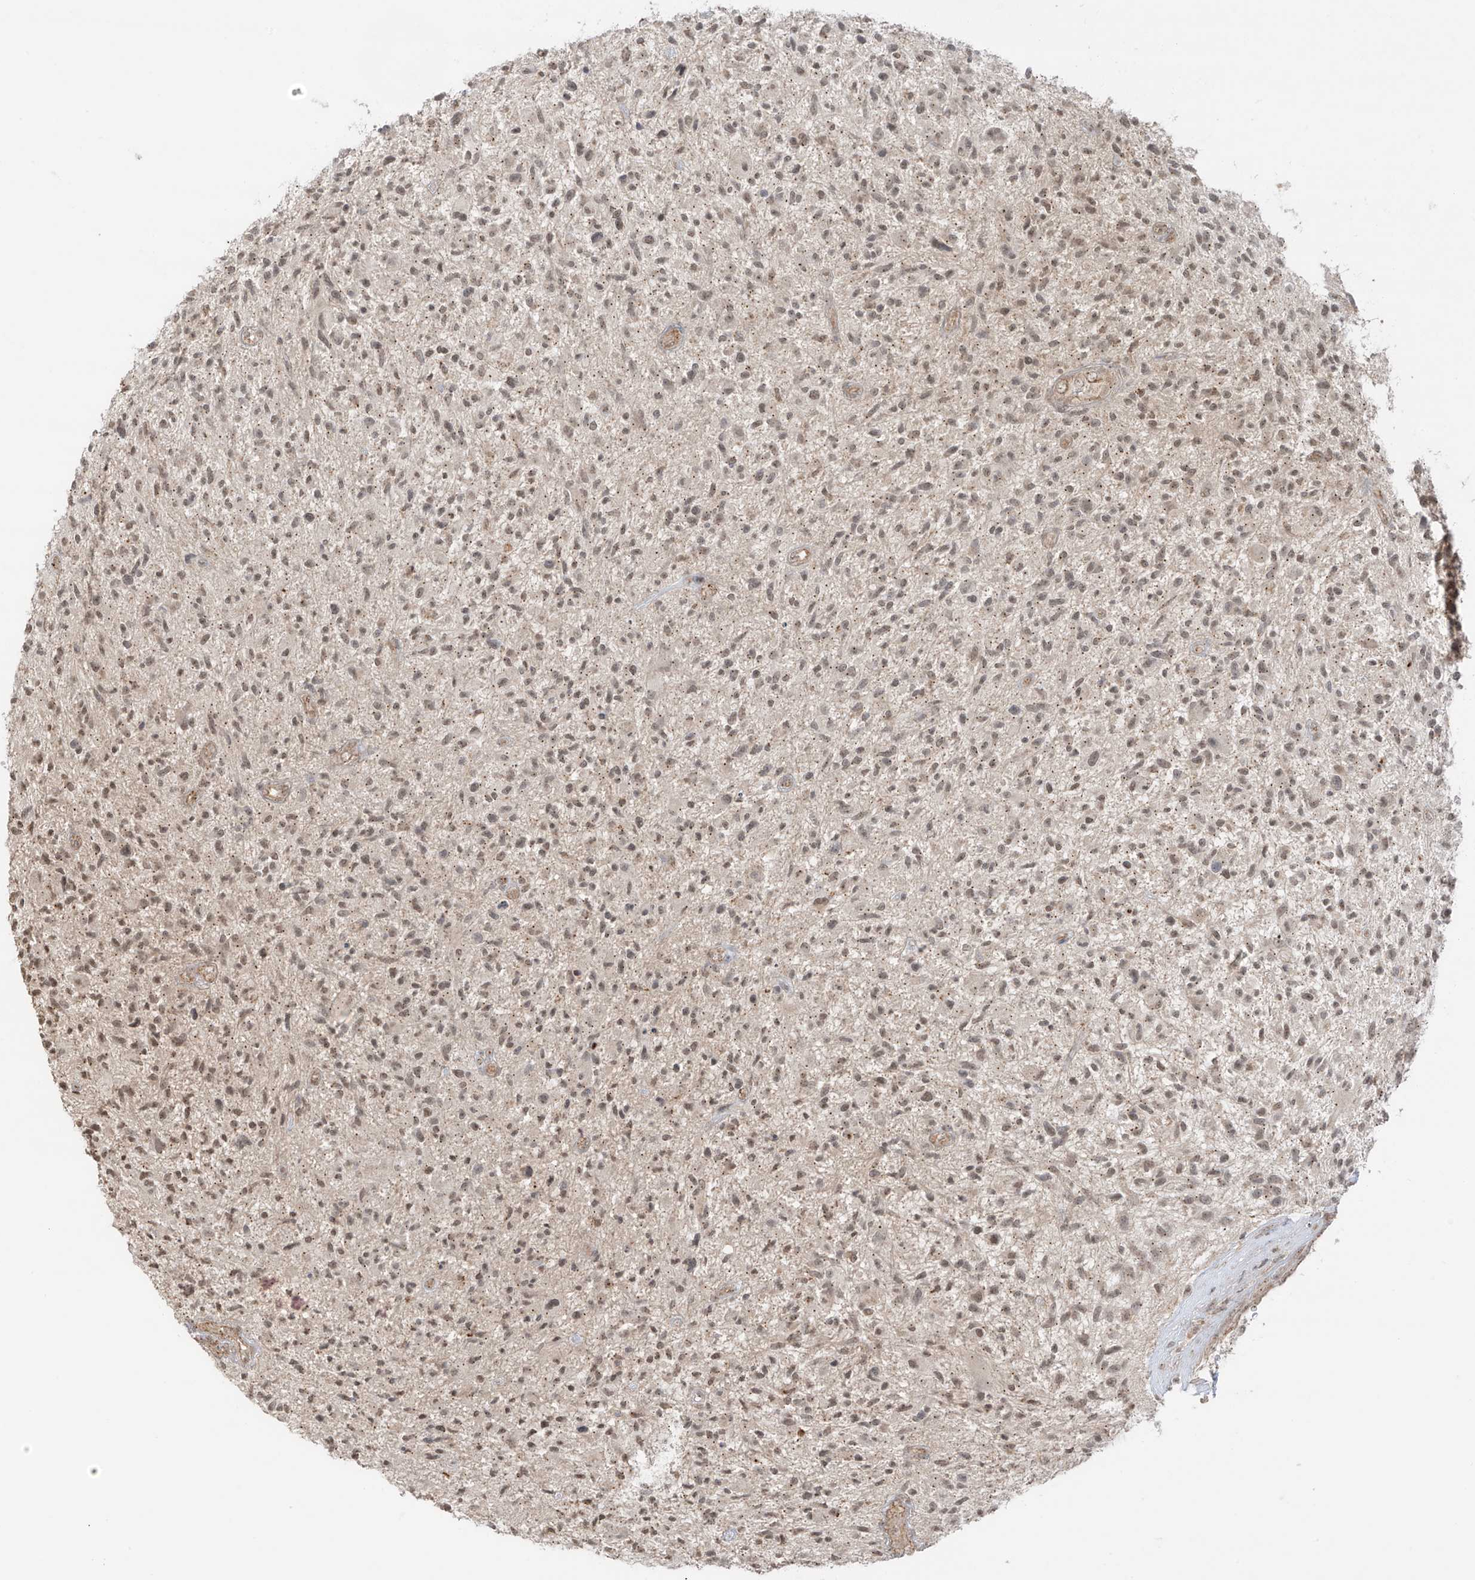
{"staining": {"intensity": "moderate", "quantity": "25%-75%", "location": "cytoplasmic/membranous,nuclear"}, "tissue": "glioma", "cell_type": "Tumor cells", "image_type": "cancer", "snomed": [{"axis": "morphology", "description": "Glioma, malignant, High grade"}, {"axis": "topography", "description": "Brain"}], "caption": "Protein expression analysis of human malignant glioma (high-grade) reveals moderate cytoplasmic/membranous and nuclear expression in approximately 25%-75% of tumor cells.", "gene": "N4BP3", "patient": {"sex": "male", "age": 47}}